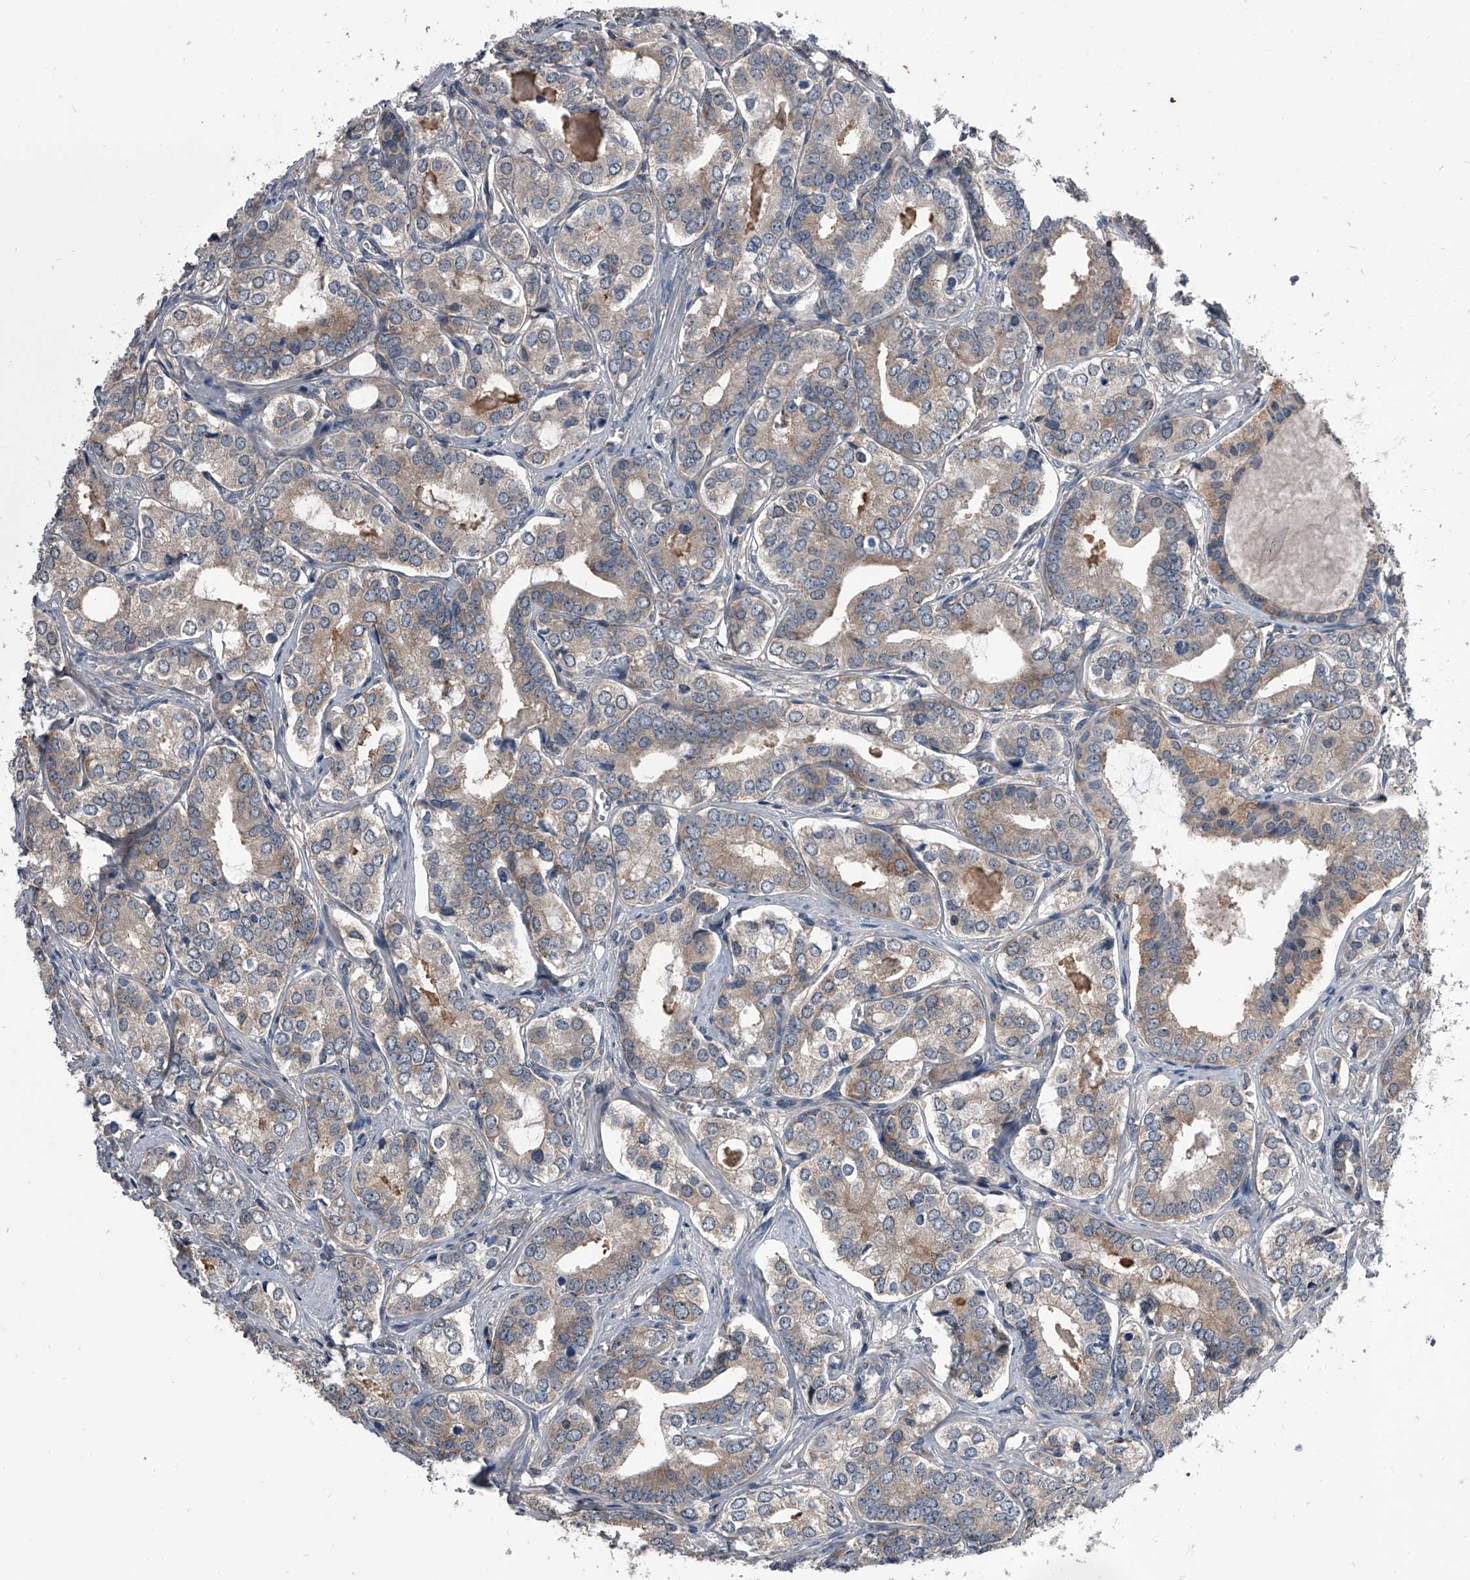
{"staining": {"intensity": "moderate", "quantity": ">75%", "location": "cytoplasmic/membranous"}, "tissue": "prostate cancer", "cell_type": "Tumor cells", "image_type": "cancer", "snomed": [{"axis": "morphology", "description": "Adenocarcinoma, High grade"}, {"axis": "topography", "description": "Prostate"}], "caption": "Prostate cancer stained with a protein marker demonstrates moderate staining in tumor cells.", "gene": "PIP5K1A", "patient": {"sex": "male", "age": 62}}